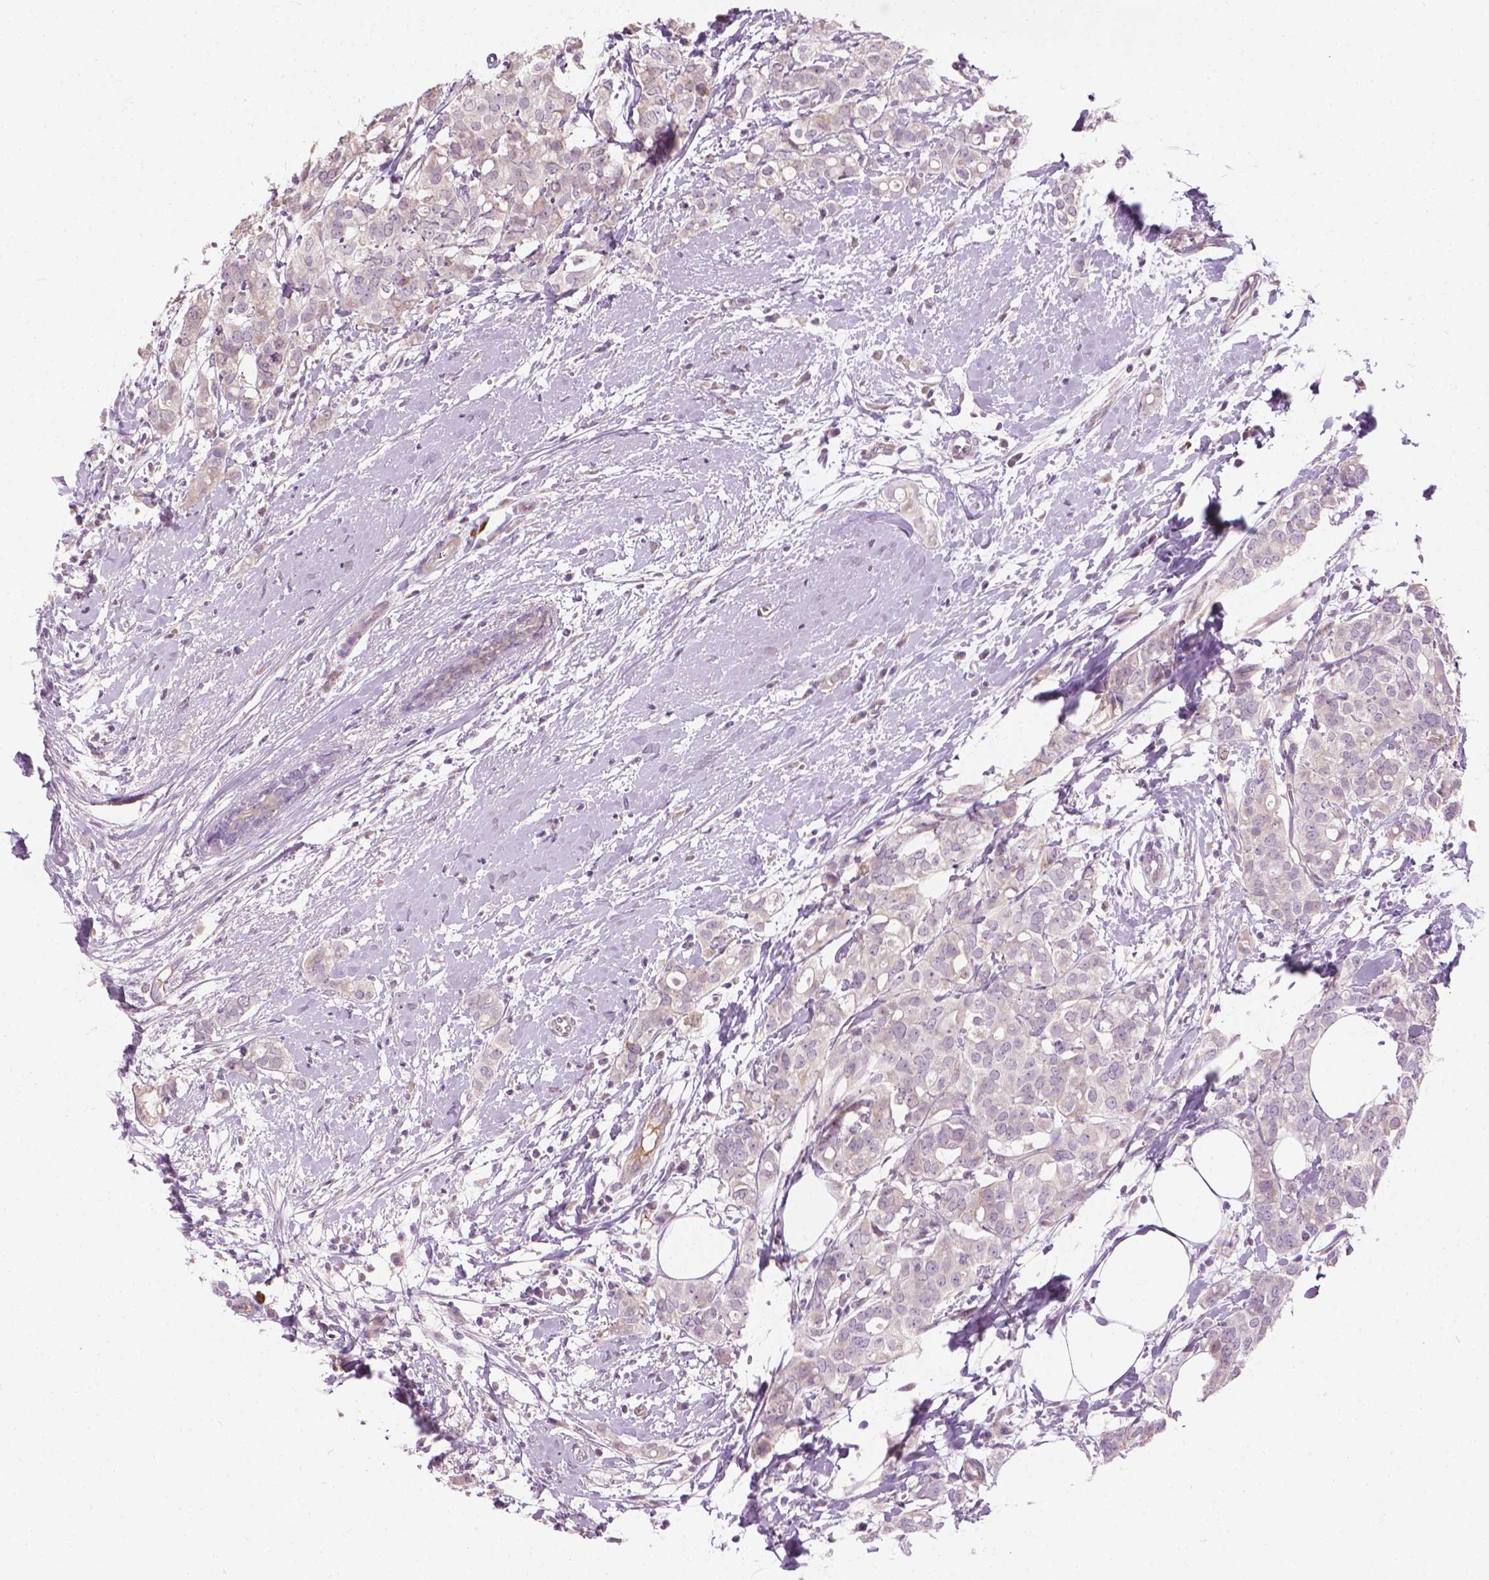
{"staining": {"intensity": "negative", "quantity": "none", "location": "none"}, "tissue": "breast cancer", "cell_type": "Tumor cells", "image_type": "cancer", "snomed": [{"axis": "morphology", "description": "Duct carcinoma"}, {"axis": "topography", "description": "Breast"}], "caption": "Immunohistochemistry of breast cancer (infiltrating ductal carcinoma) exhibits no staining in tumor cells.", "gene": "CFAP126", "patient": {"sex": "female", "age": 40}}